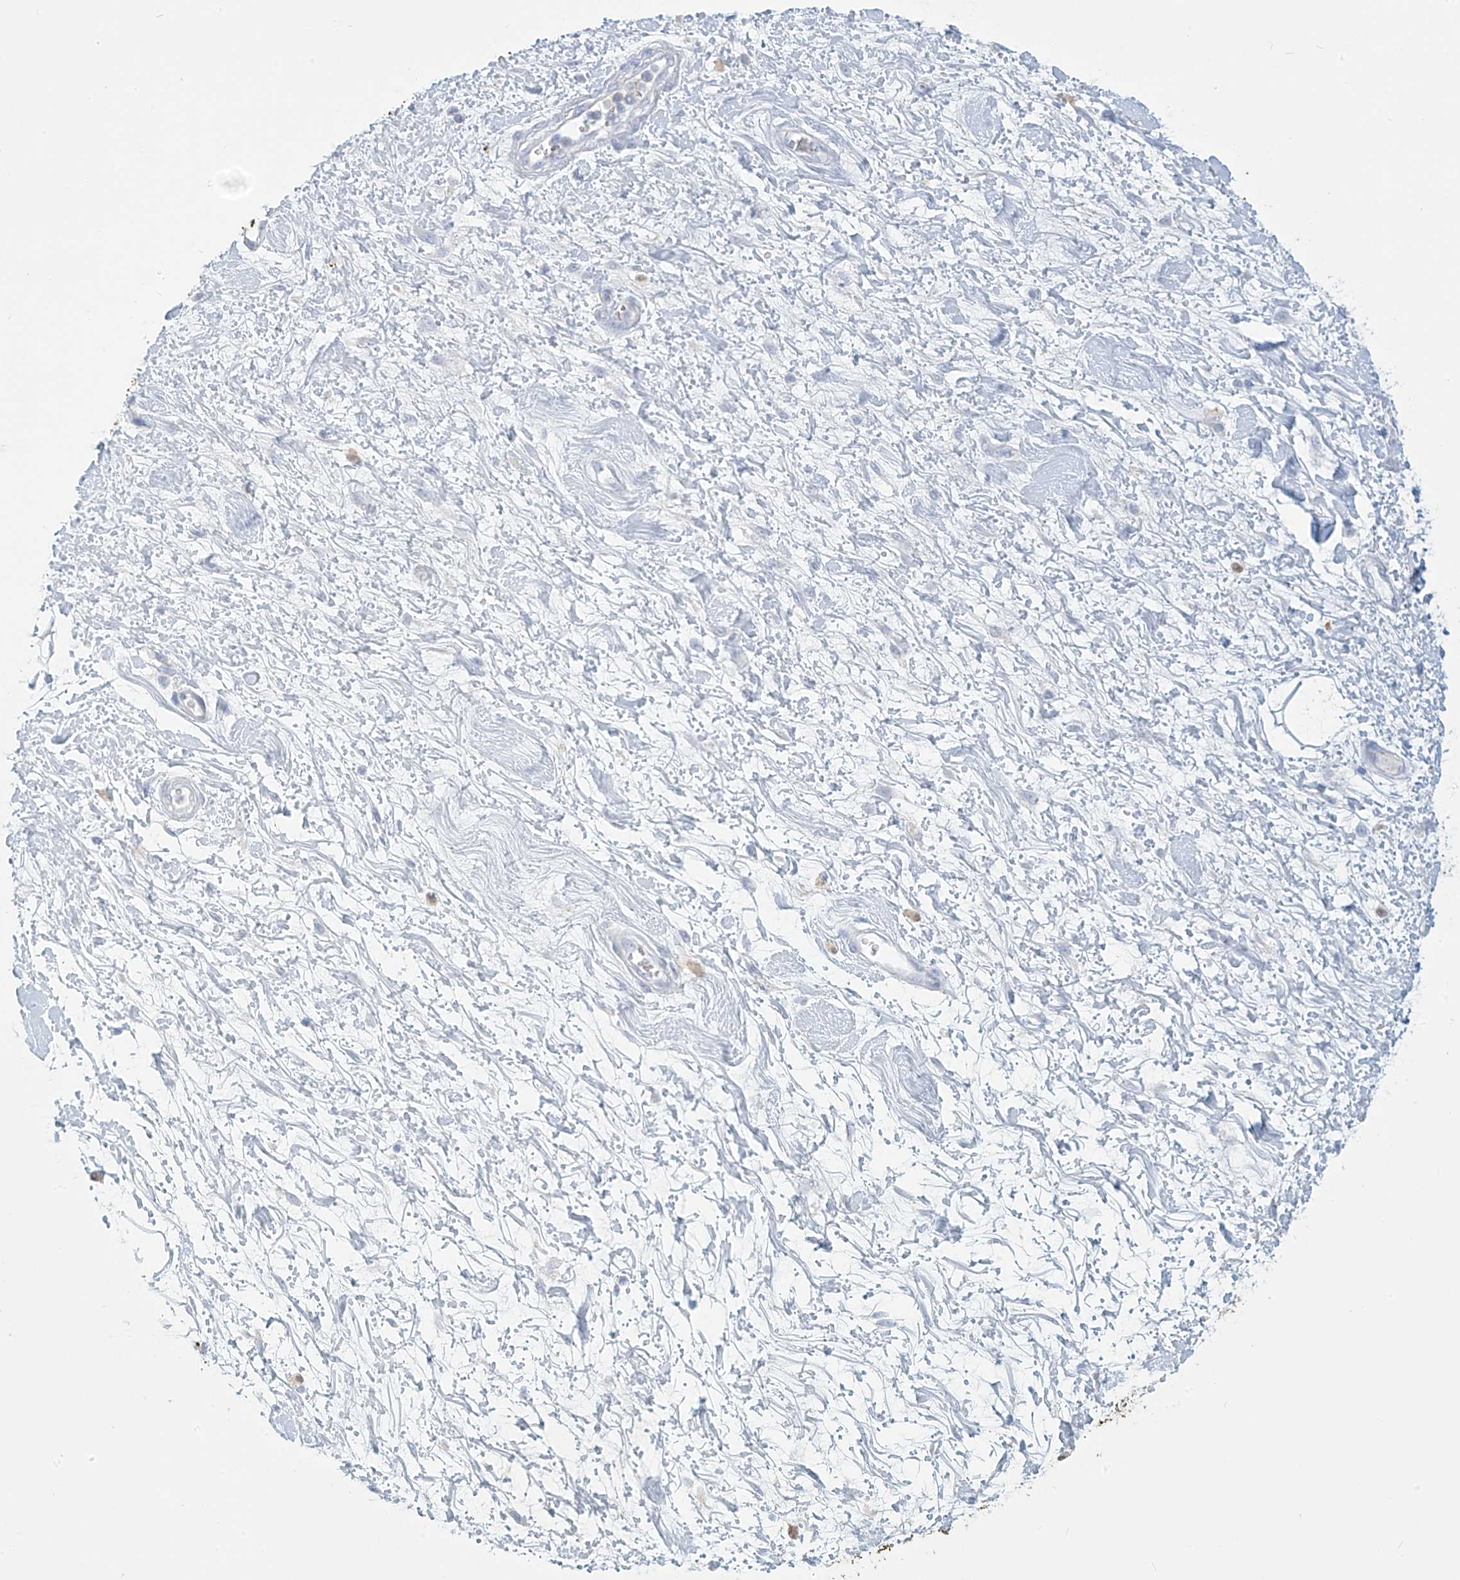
{"staining": {"intensity": "negative", "quantity": "none", "location": "none"}, "tissue": "adipose tissue", "cell_type": "Adipocytes", "image_type": "normal", "snomed": [{"axis": "morphology", "description": "Normal tissue, NOS"}, {"axis": "morphology", "description": "Adenocarcinoma, NOS"}, {"axis": "topography", "description": "Pancreas"}, {"axis": "topography", "description": "Peripheral nerve tissue"}], "caption": "Histopathology image shows no significant protein staining in adipocytes of benign adipose tissue.", "gene": "TRMT2B", "patient": {"sex": "male", "age": 59}}